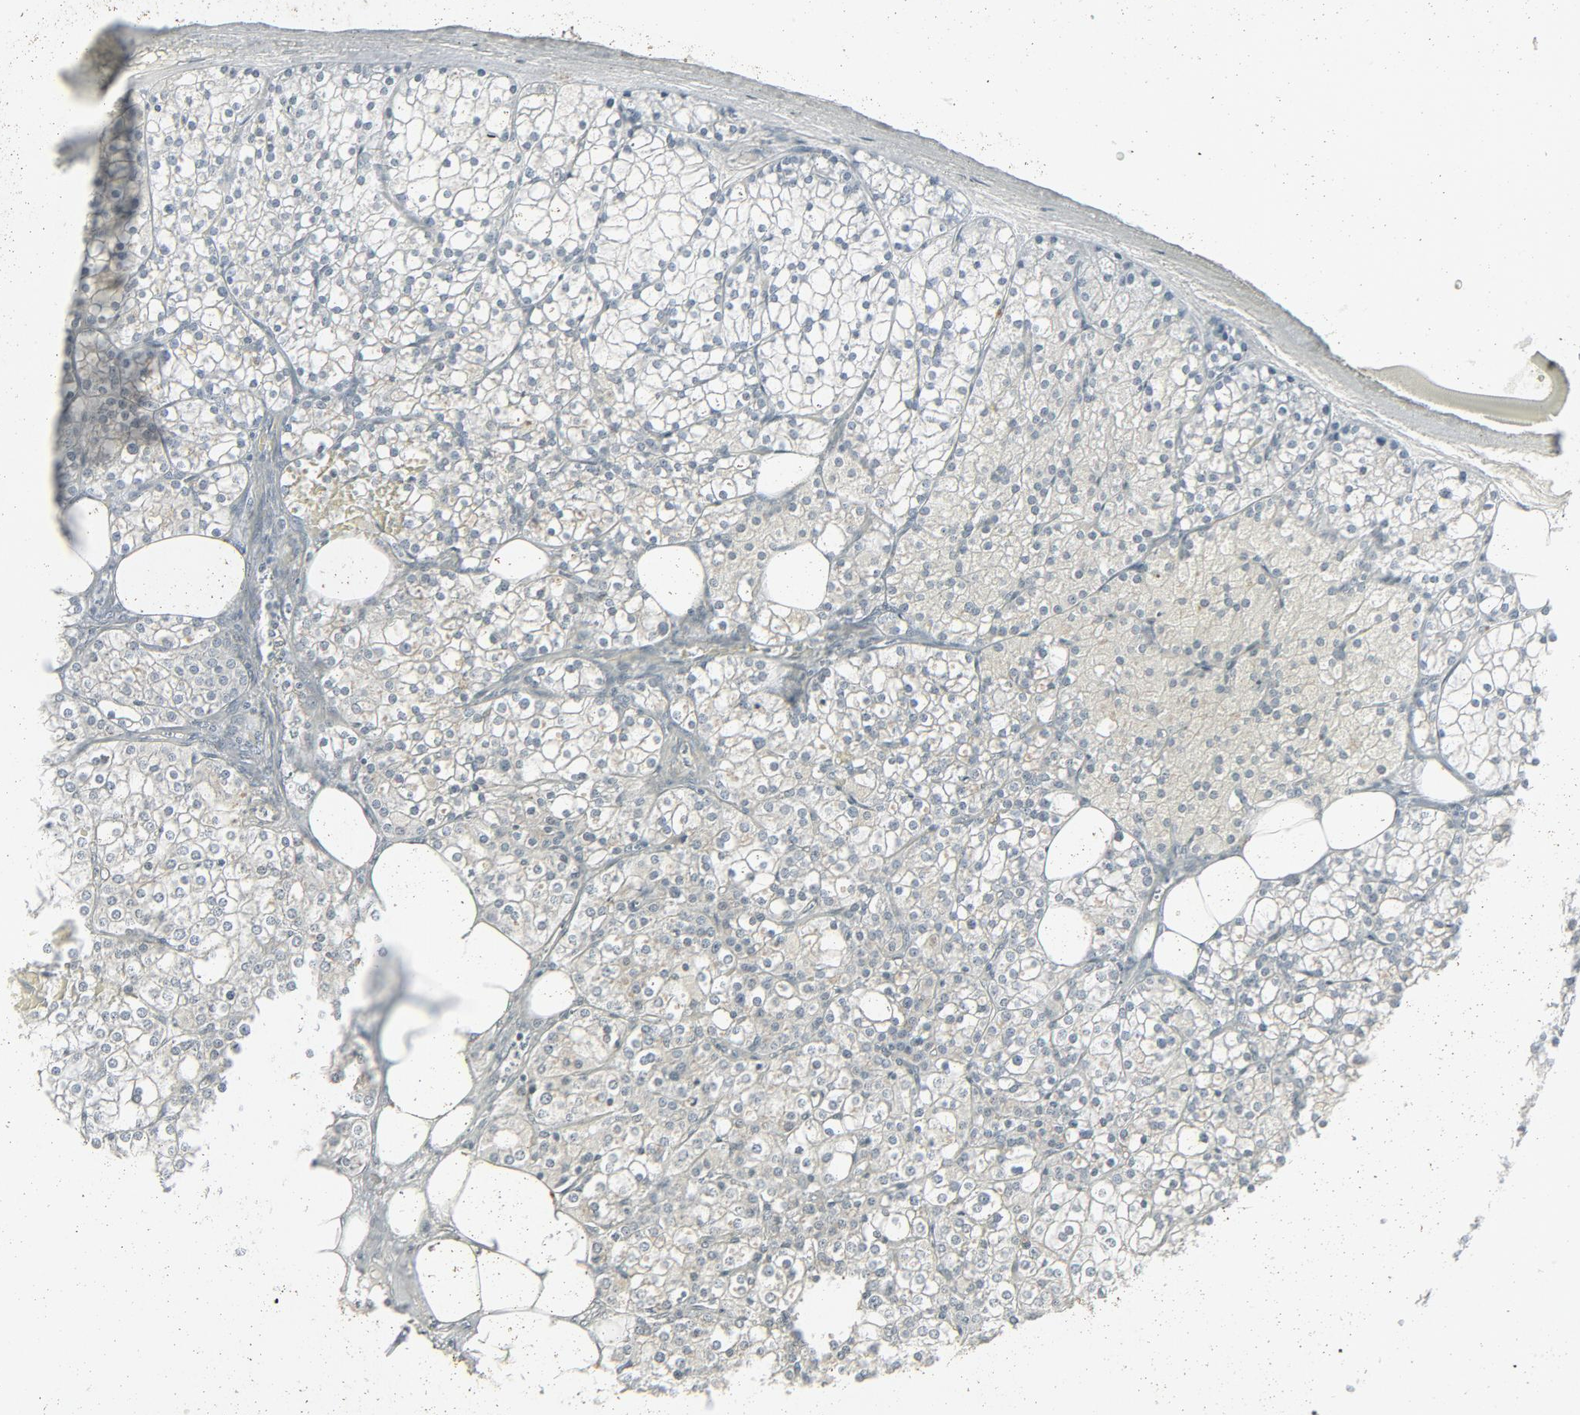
{"staining": {"intensity": "weak", "quantity": "25%-75%", "location": "cytoplasmic/membranous"}, "tissue": "parathyroid gland", "cell_type": "Glandular cells", "image_type": "normal", "snomed": [{"axis": "morphology", "description": "Normal tissue, NOS"}, {"axis": "topography", "description": "Parathyroid gland"}], "caption": "Immunohistochemistry (IHC) image of benign human parathyroid gland stained for a protein (brown), which demonstrates low levels of weak cytoplasmic/membranous positivity in about 25%-75% of glandular cells.", "gene": "FGFR3", "patient": {"sex": "female", "age": 63}}